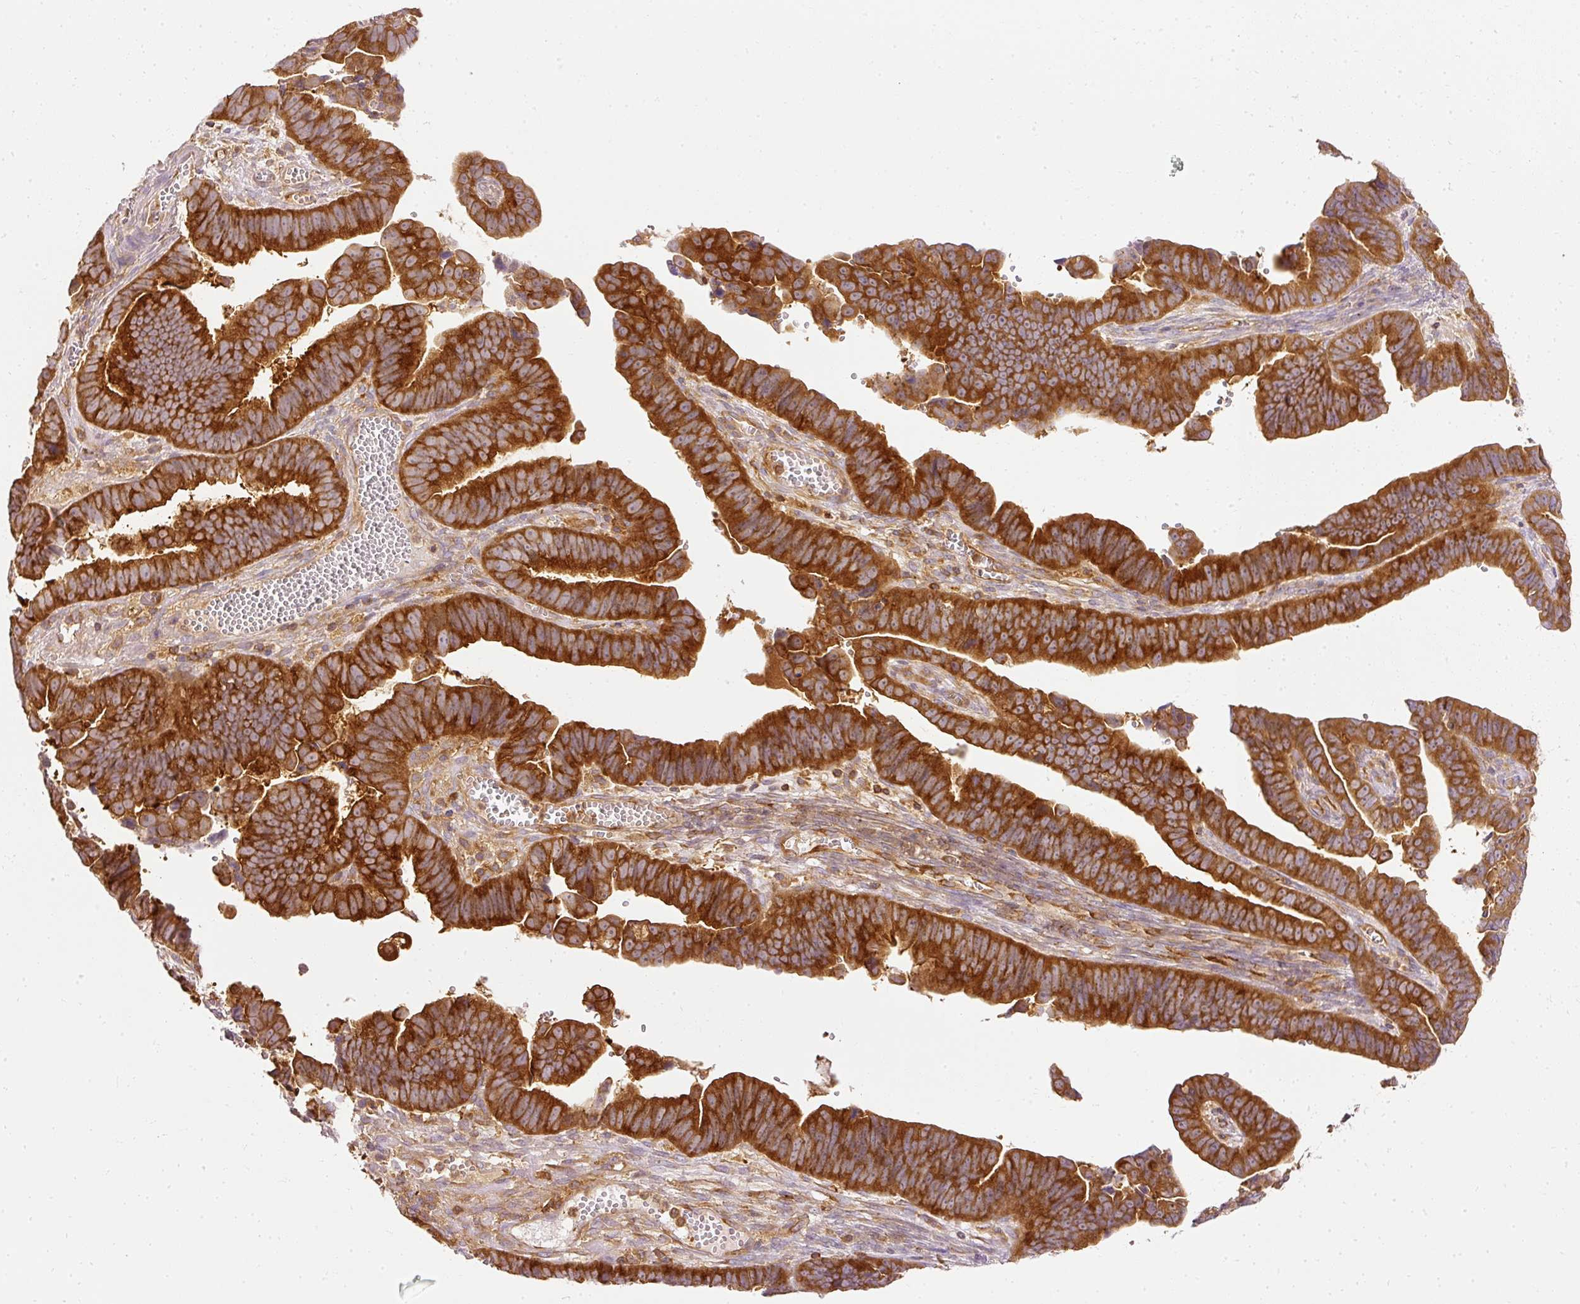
{"staining": {"intensity": "strong", "quantity": ">75%", "location": "cytoplasmic/membranous"}, "tissue": "endometrial cancer", "cell_type": "Tumor cells", "image_type": "cancer", "snomed": [{"axis": "morphology", "description": "Adenocarcinoma, NOS"}, {"axis": "topography", "description": "Endometrium"}], "caption": "This is an image of immunohistochemistry staining of endometrial adenocarcinoma, which shows strong expression in the cytoplasmic/membranous of tumor cells.", "gene": "ARMH3", "patient": {"sex": "female", "age": 75}}